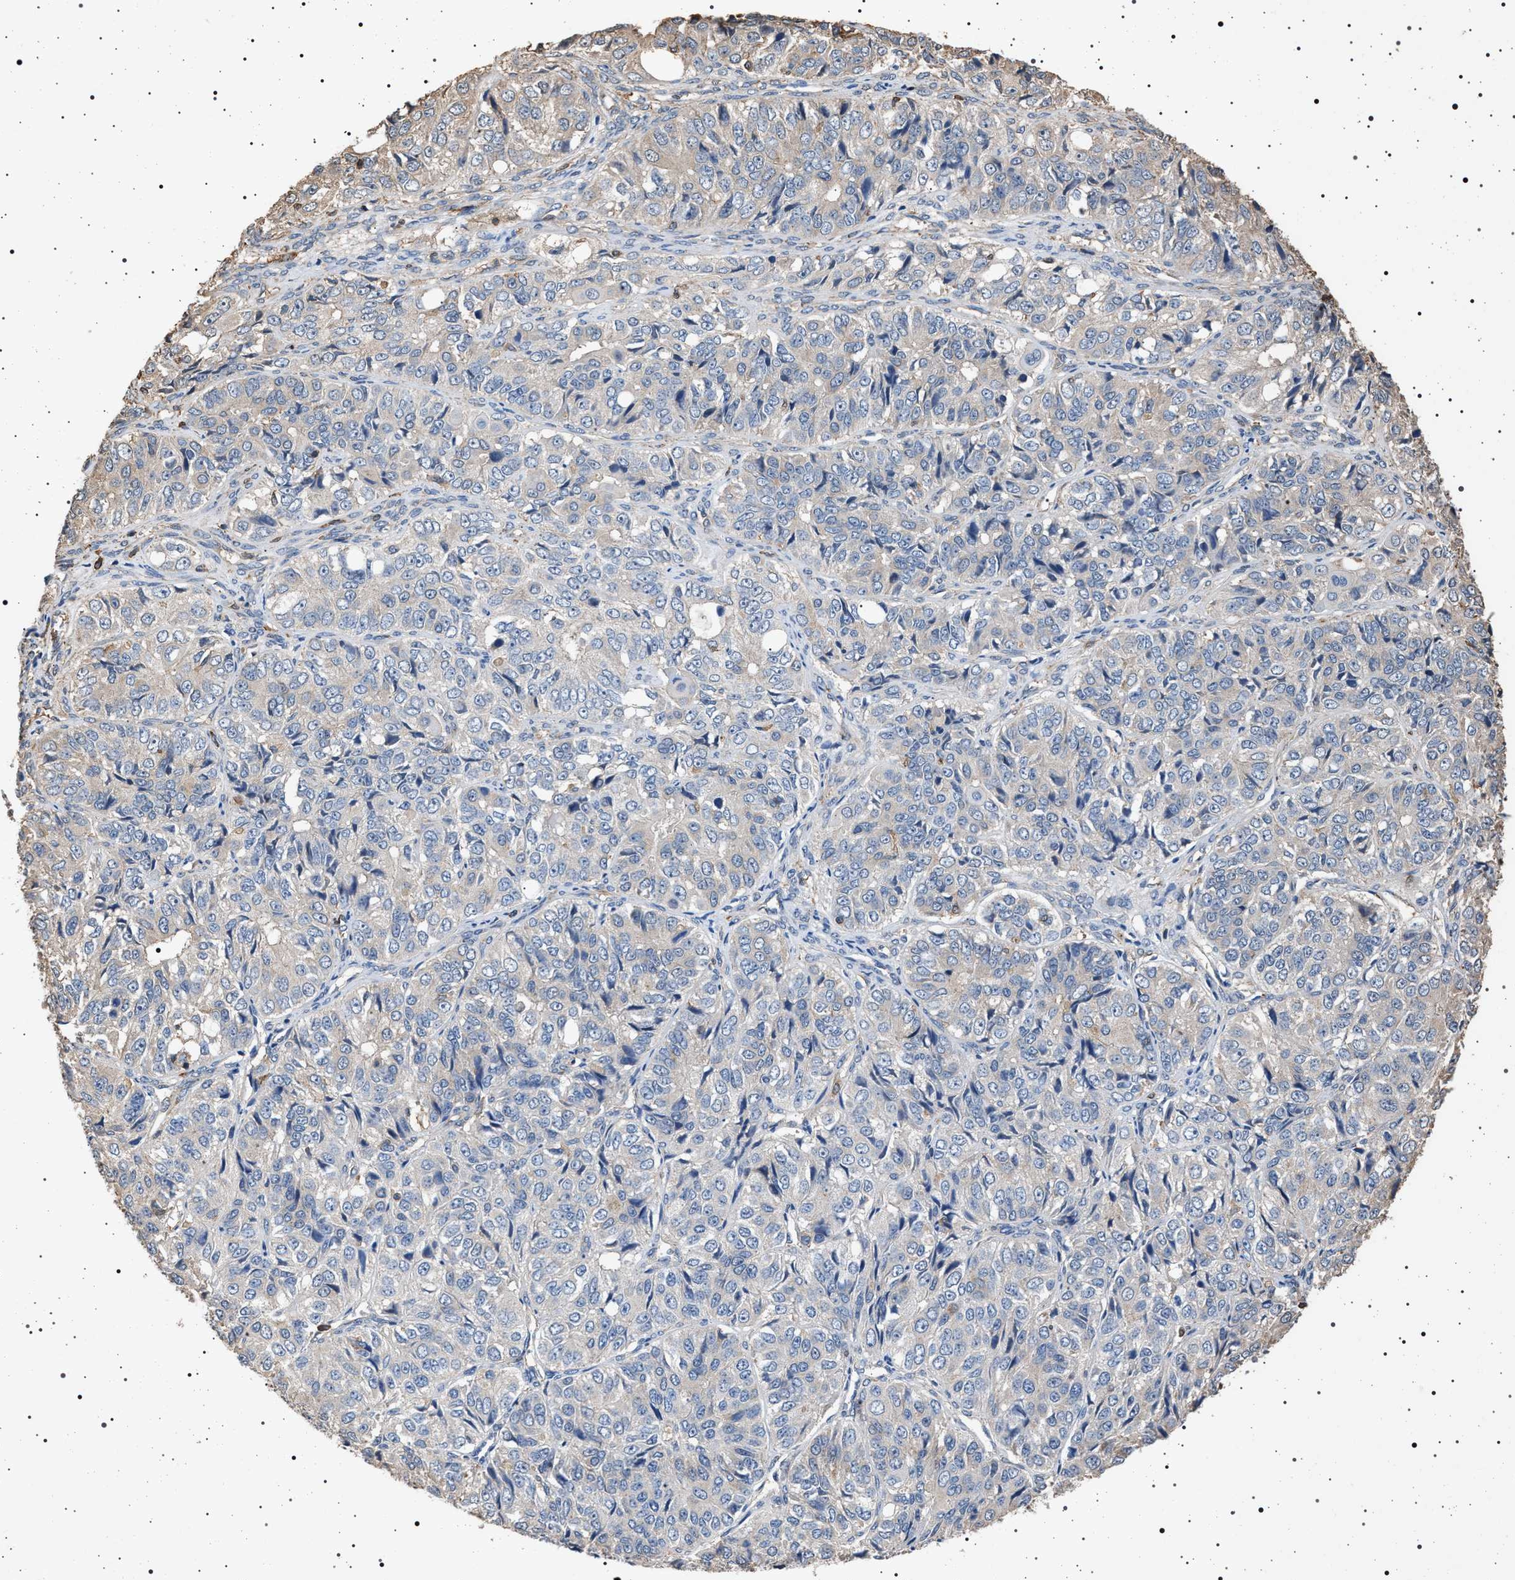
{"staining": {"intensity": "negative", "quantity": "none", "location": "none"}, "tissue": "ovarian cancer", "cell_type": "Tumor cells", "image_type": "cancer", "snomed": [{"axis": "morphology", "description": "Carcinoma, endometroid"}, {"axis": "topography", "description": "Ovary"}], "caption": "DAB immunohistochemical staining of human ovarian cancer (endometroid carcinoma) shows no significant expression in tumor cells. (Brightfield microscopy of DAB (3,3'-diaminobenzidine) IHC at high magnification).", "gene": "SMAP2", "patient": {"sex": "female", "age": 51}}